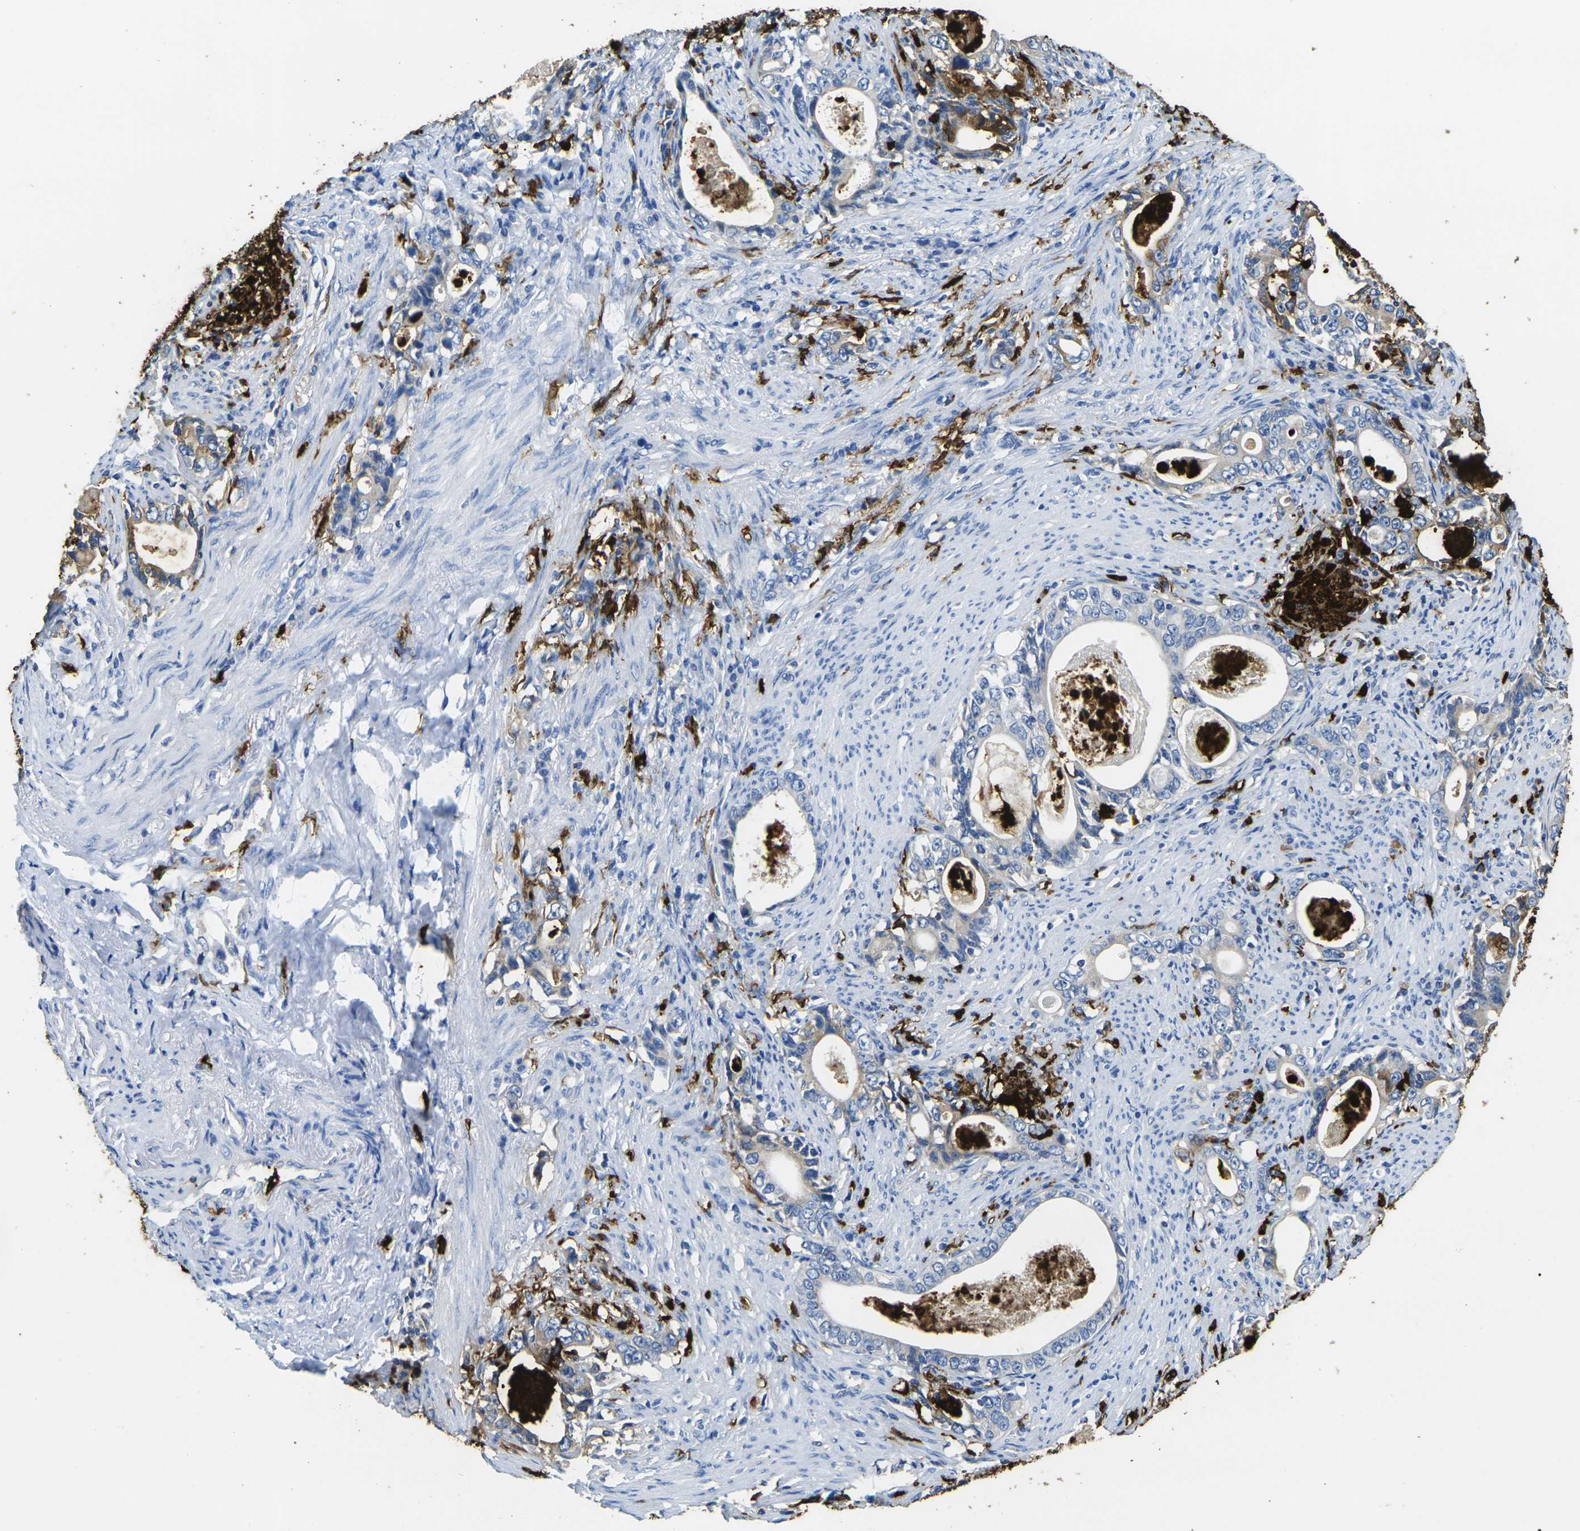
{"staining": {"intensity": "moderate", "quantity": "<25%", "location": "cytoplasmic/membranous"}, "tissue": "stomach cancer", "cell_type": "Tumor cells", "image_type": "cancer", "snomed": [{"axis": "morphology", "description": "Adenocarcinoma, NOS"}, {"axis": "topography", "description": "Stomach, lower"}], "caption": "IHC of adenocarcinoma (stomach) exhibits low levels of moderate cytoplasmic/membranous staining in approximately <25% of tumor cells. (DAB (3,3'-diaminobenzidine) IHC, brown staining for protein, blue staining for nuclei).", "gene": "S100A9", "patient": {"sex": "female", "age": 72}}